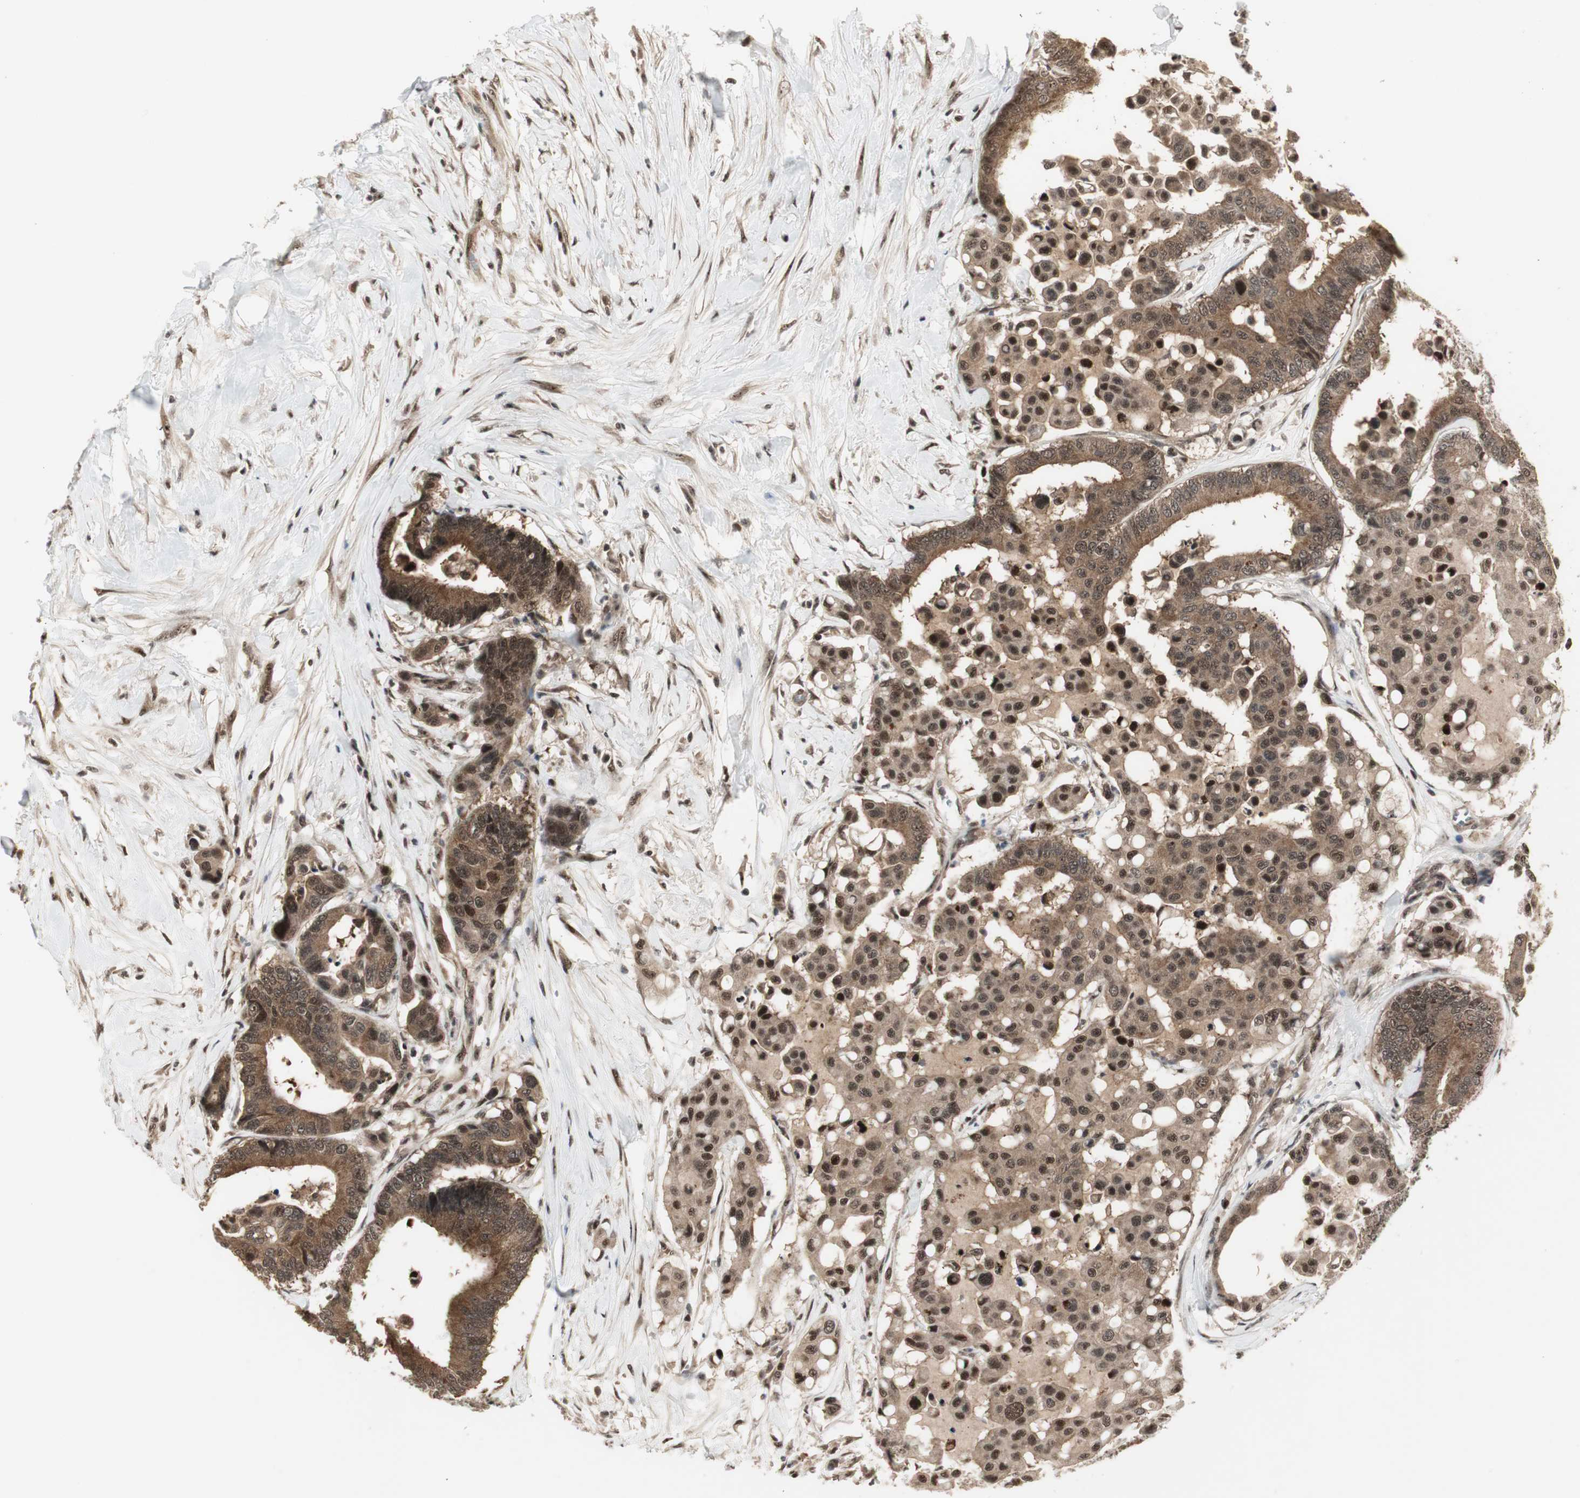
{"staining": {"intensity": "strong", "quantity": ">75%", "location": "cytoplasmic/membranous,nuclear"}, "tissue": "colorectal cancer", "cell_type": "Tumor cells", "image_type": "cancer", "snomed": [{"axis": "morphology", "description": "Normal tissue, NOS"}, {"axis": "morphology", "description": "Adenocarcinoma, NOS"}, {"axis": "topography", "description": "Colon"}], "caption": "Protein staining by immunohistochemistry (IHC) displays strong cytoplasmic/membranous and nuclear positivity in about >75% of tumor cells in adenocarcinoma (colorectal).", "gene": "CSNK2B", "patient": {"sex": "male", "age": 82}}